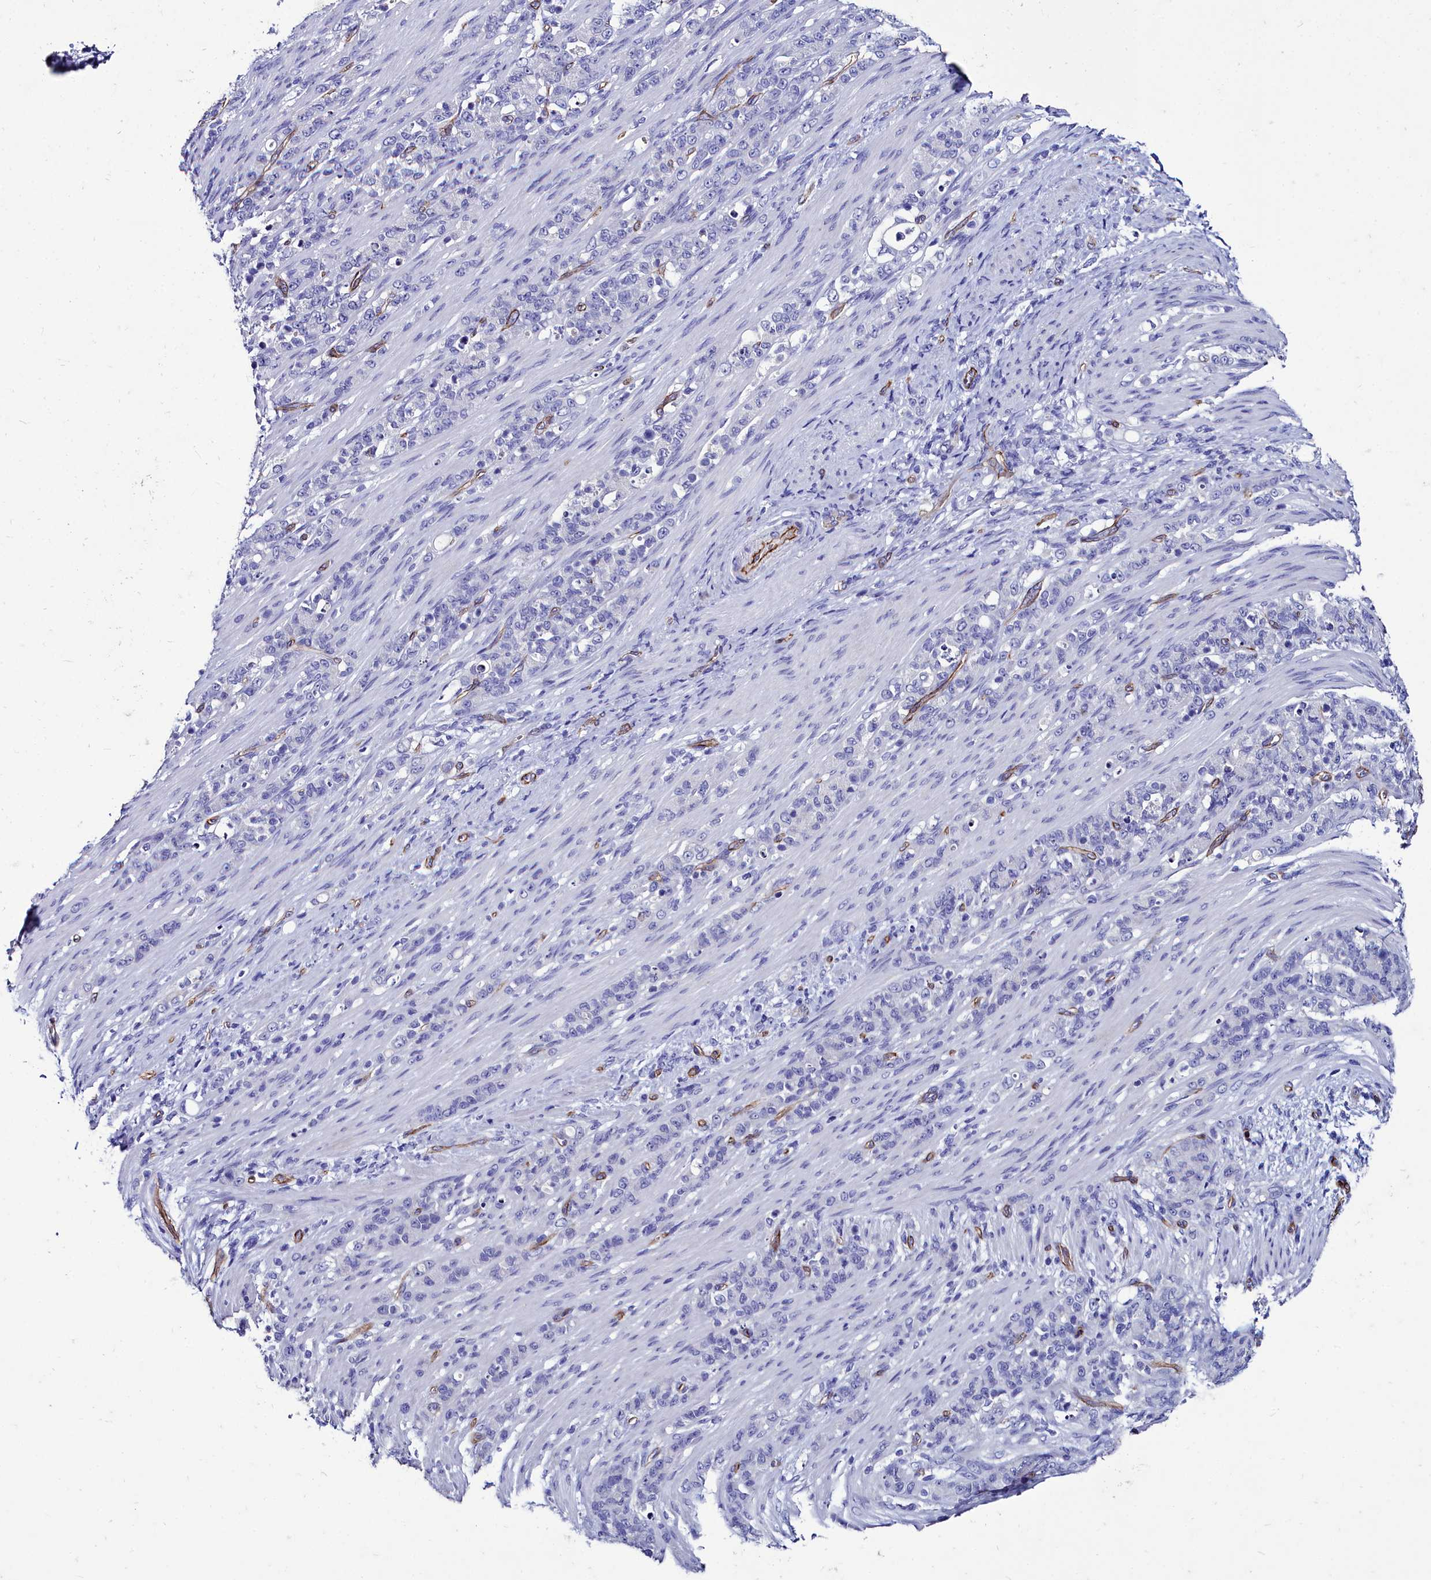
{"staining": {"intensity": "negative", "quantity": "none", "location": "none"}, "tissue": "stomach cancer", "cell_type": "Tumor cells", "image_type": "cancer", "snomed": [{"axis": "morphology", "description": "Adenocarcinoma, NOS"}, {"axis": "topography", "description": "Stomach"}], "caption": "DAB immunohistochemical staining of stomach cancer (adenocarcinoma) displays no significant positivity in tumor cells.", "gene": "CYP4F11", "patient": {"sex": "female", "age": 79}}